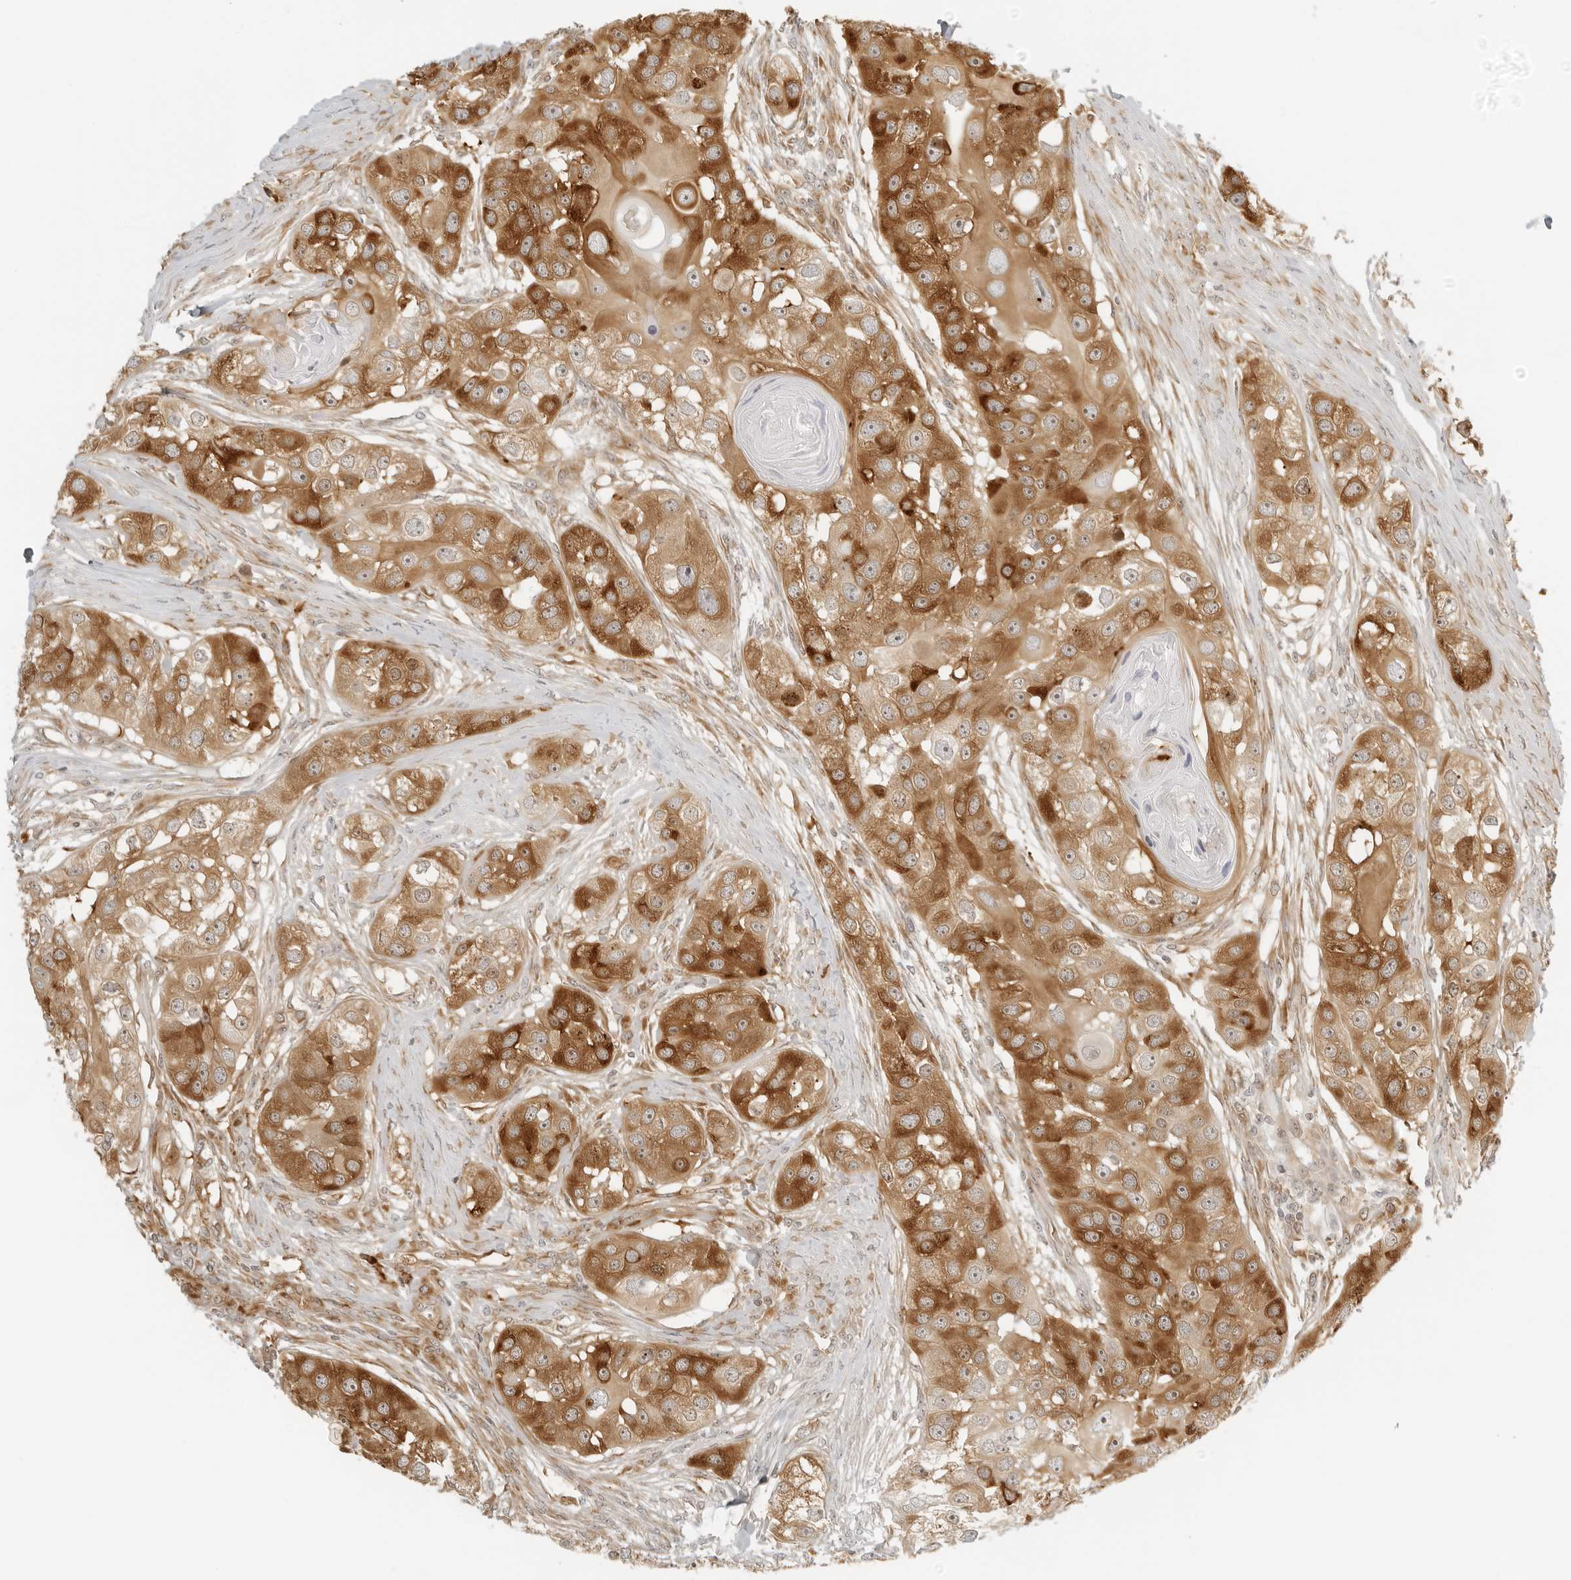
{"staining": {"intensity": "strong", "quantity": ">75%", "location": "cytoplasmic/membranous"}, "tissue": "head and neck cancer", "cell_type": "Tumor cells", "image_type": "cancer", "snomed": [{"axis": "morphology", "description": "Normal tissue, NOS"}, {"axis": "morphology", "description": "Squamous cell carcinoma, NOS"}, {"axis": "topography", "description": "Skeletal muscle"}, {"axis": "topography", "description": "Head-Neck"}], "caption": "Head and neck cancer was stained to show a protein in brown. There is high levels of strong cytoplasmic/membranous expression in about >75% of tumor cells. Immunohistochemistry stains the protein in brown and the nuclei are stained blue.", "gene": "EIF4G1", "patient": {"sex": "male", "age": 51}}